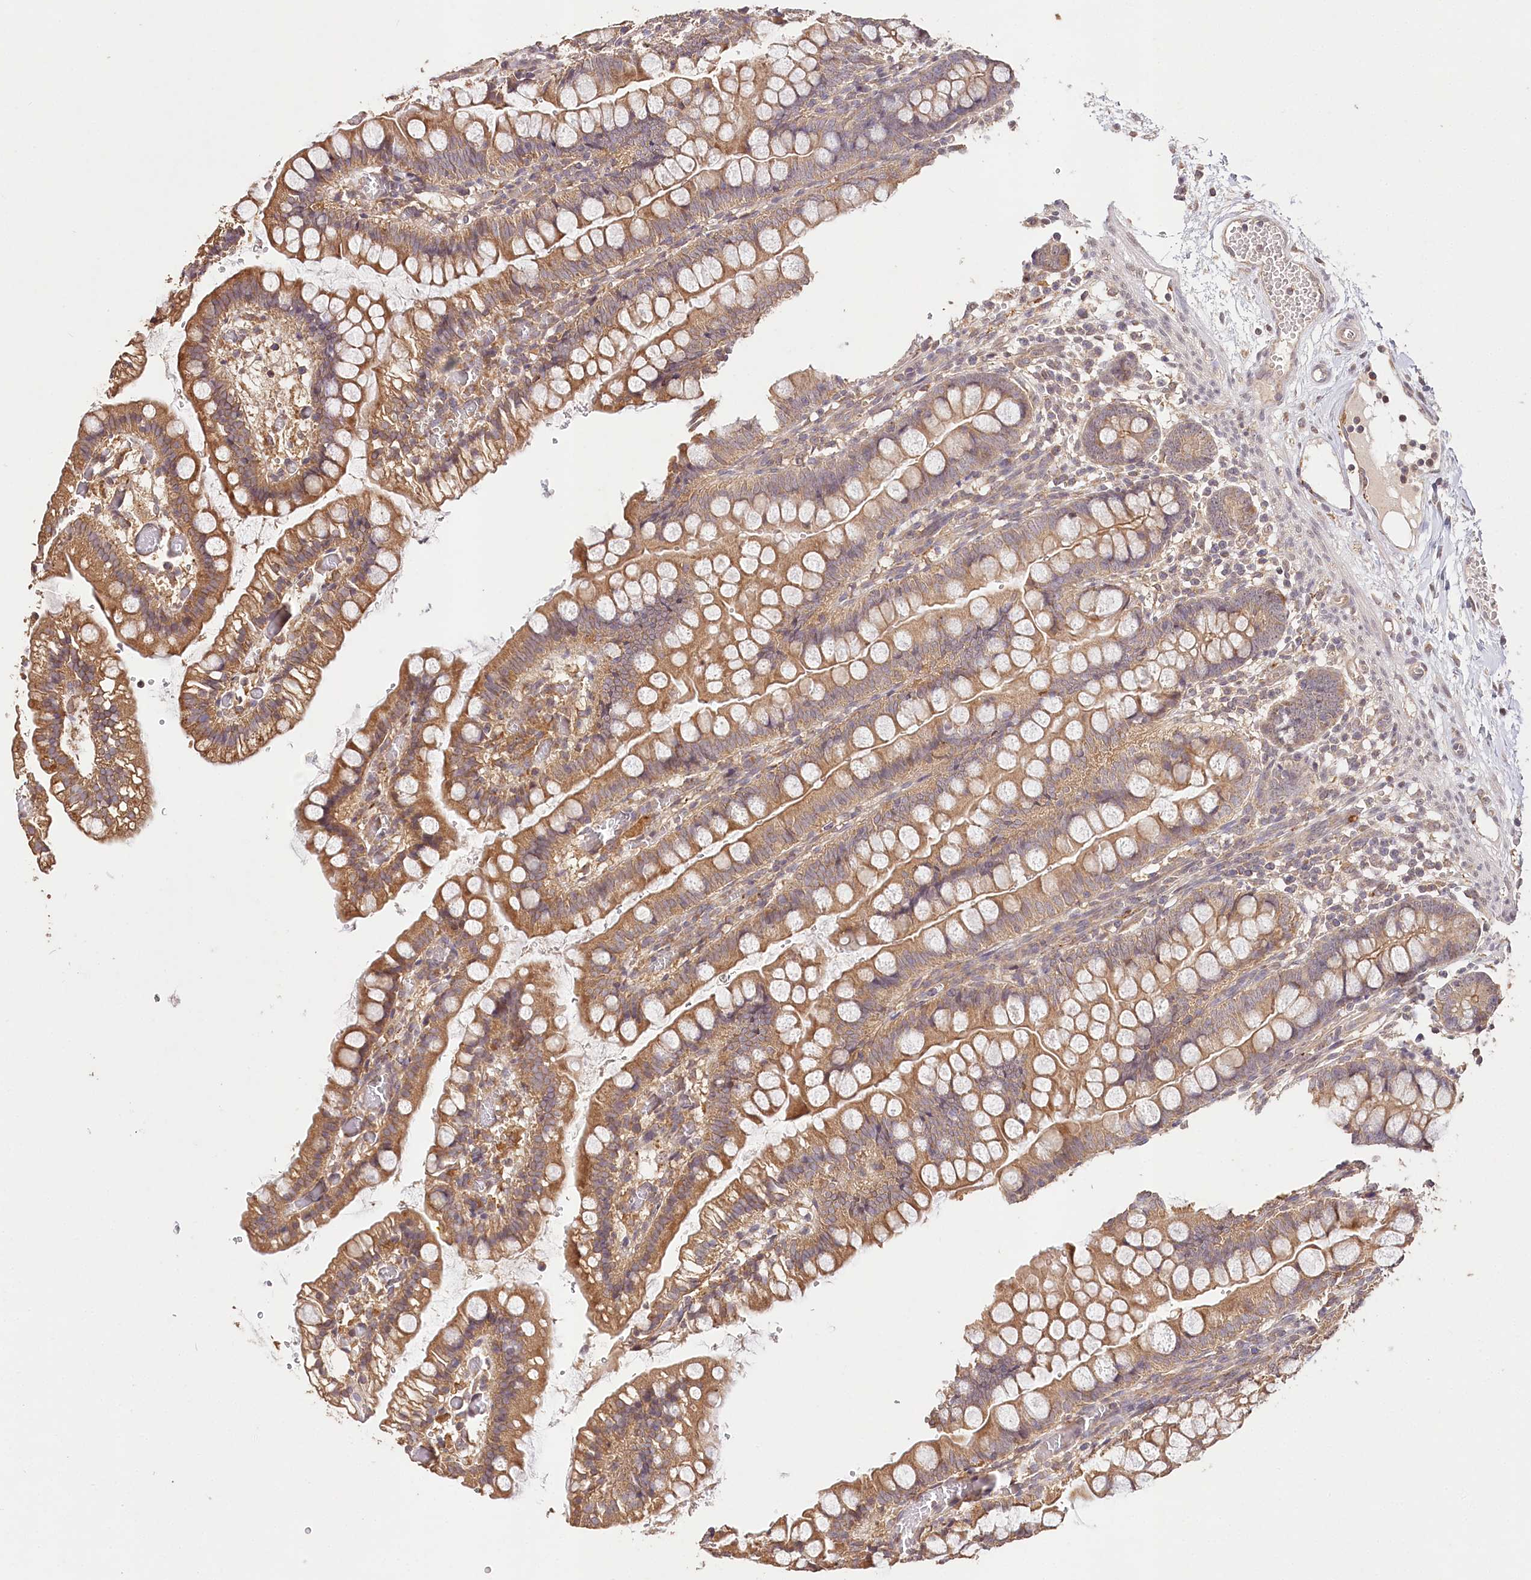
{"staining": {"intensity": "strong", "quantity": ">75%", "location": "cytoplasmic/membranous"}, "tissue": "small intestine", "cell_type": "Glandular cells", "image_type": "normal", "snomed": [{"axis": "morphology", "description": "Normal tissue, NOS"}, {"axis": "morphology", "description": "Developmental malformation"}, {"axis": "topography", "description": "Small intestine"}], "caption": "Protein analysis of normal small intestine shows strong cytoplasmic/membranous positivity in approximately >75% of glandular cells.", "gene": "DMXL1", "patient": {"sex": "male"}}